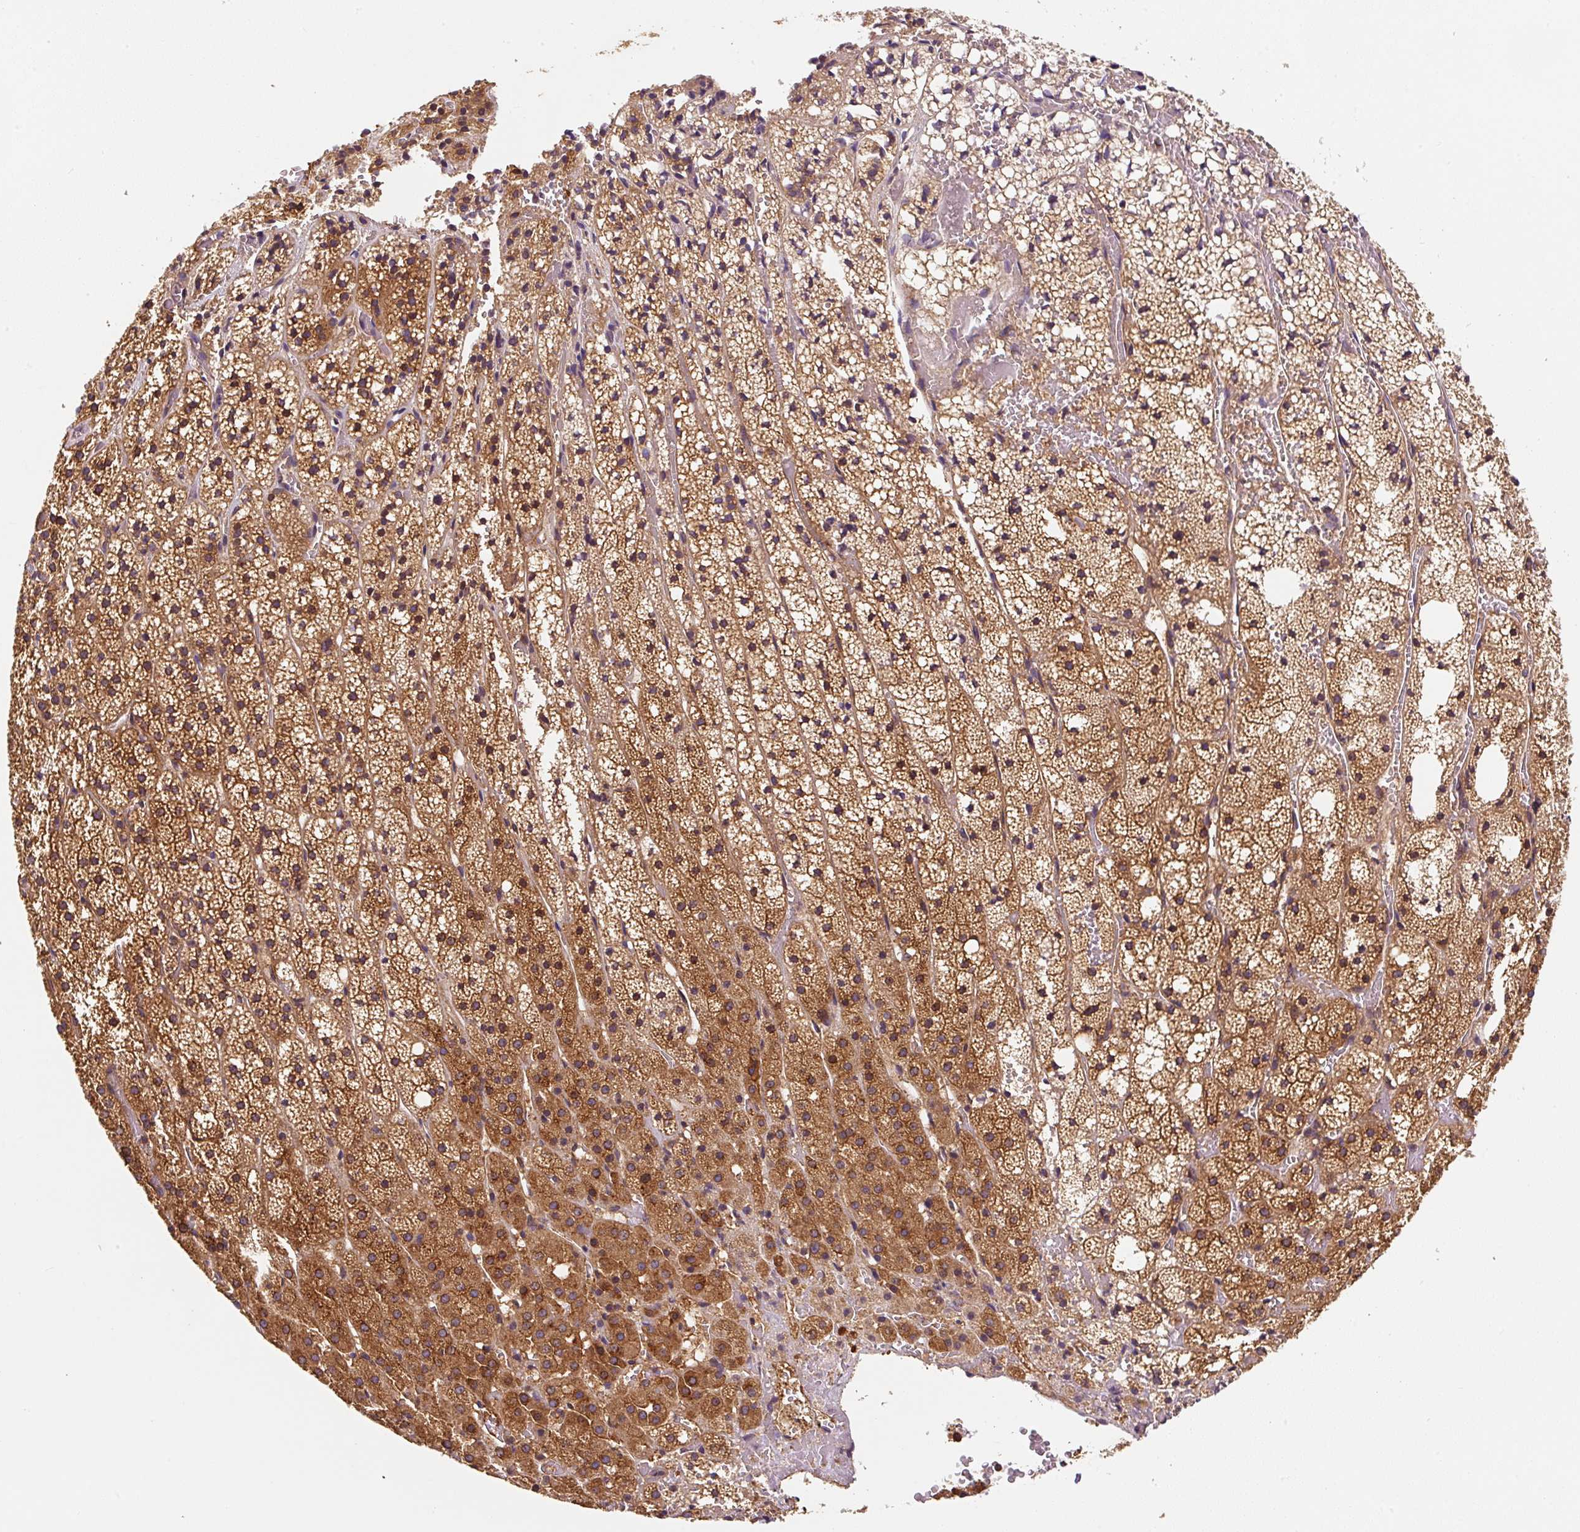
{"staining": {"intensity": "strong", "quantity": ">75%", "location": "cytoplasmic/membranous"}, "tissue": "adrenal gland", "cell_type": "Glandular cells", "image_type": "normal", "snomed": [{"axis": "morphology", "description": "Normal tissue, NOS"}, {"axis": "topography", "description": "Adrenal gland"}], "caption": "Protein analysis of normal adrenal gland demonstrates strong cytoplasmic/membranous staining in about >75% of glandular cells. (Stains: DAB in brown, nuclei in blue, Microscopy: brightfield microscopy at high magnification).", "gene": "EIF2S2", "patient": {"sex": "male", "age": 53}}